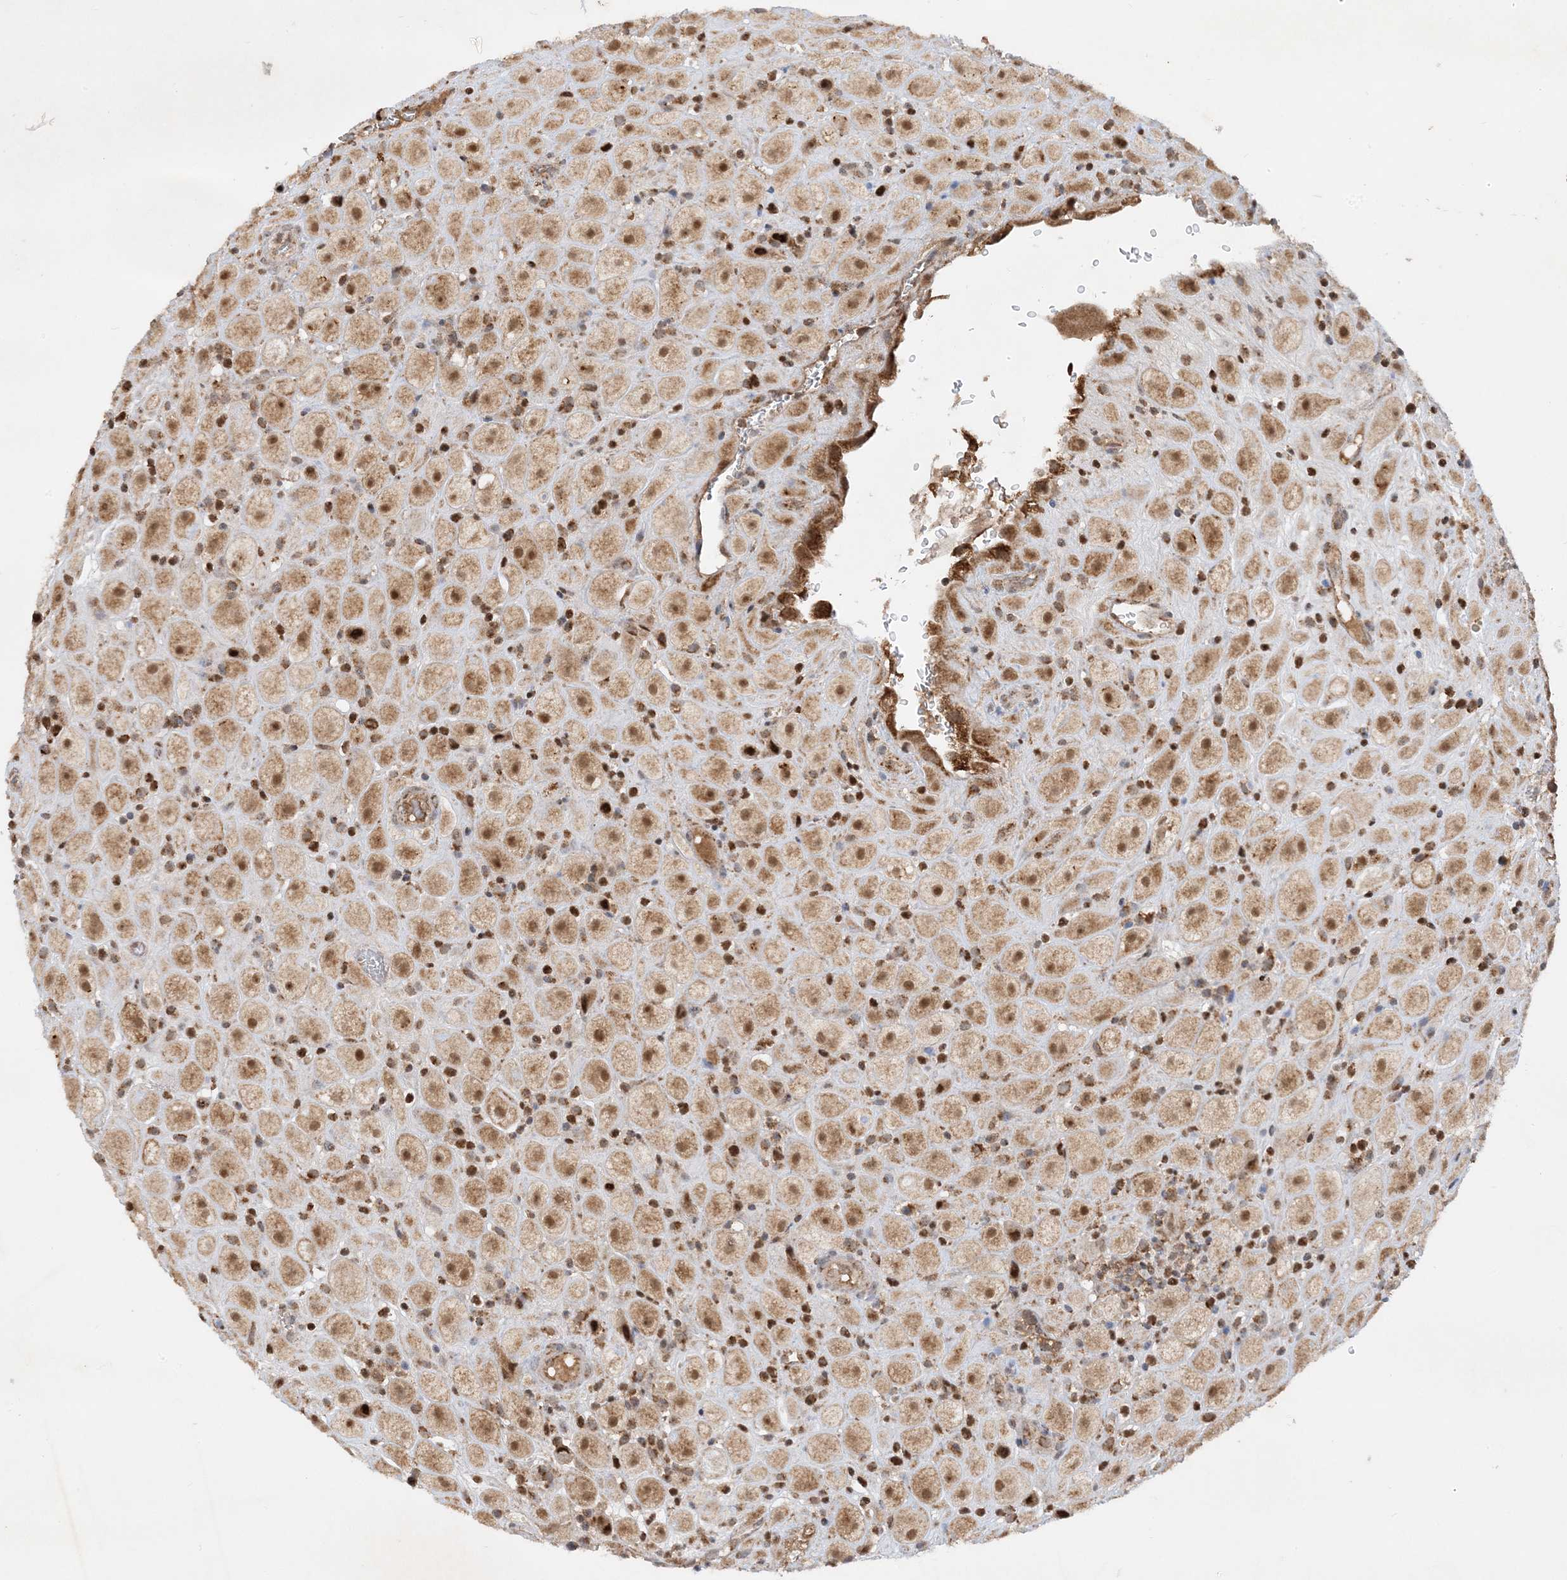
{"staining": {"intensity": "moderate", "quantity": ">75%", "location": "cytoplasmic/membranous,nuclear"}, "tissue": "placenta", "cell_type": "Decidual cells", "image_type": "normal", "snomed": [{"axis": "morphology", "description": "Normal tissue, NOS"}, {"axis": "topography", "description": "Placenta"}], "caption": "Immunohistochemistry image of normal placenta: human placenta stained using immunohistochemistry exhibits medium levels of moderate protein expression localized specifically in the cytoplasmic/membranous,nuclear of decidual cells, appearing as a cytoplasmic/membranous,nuclear brown color.", "gene": "NDUFAF3", "patient": {"sex": "female", "age": 35}}